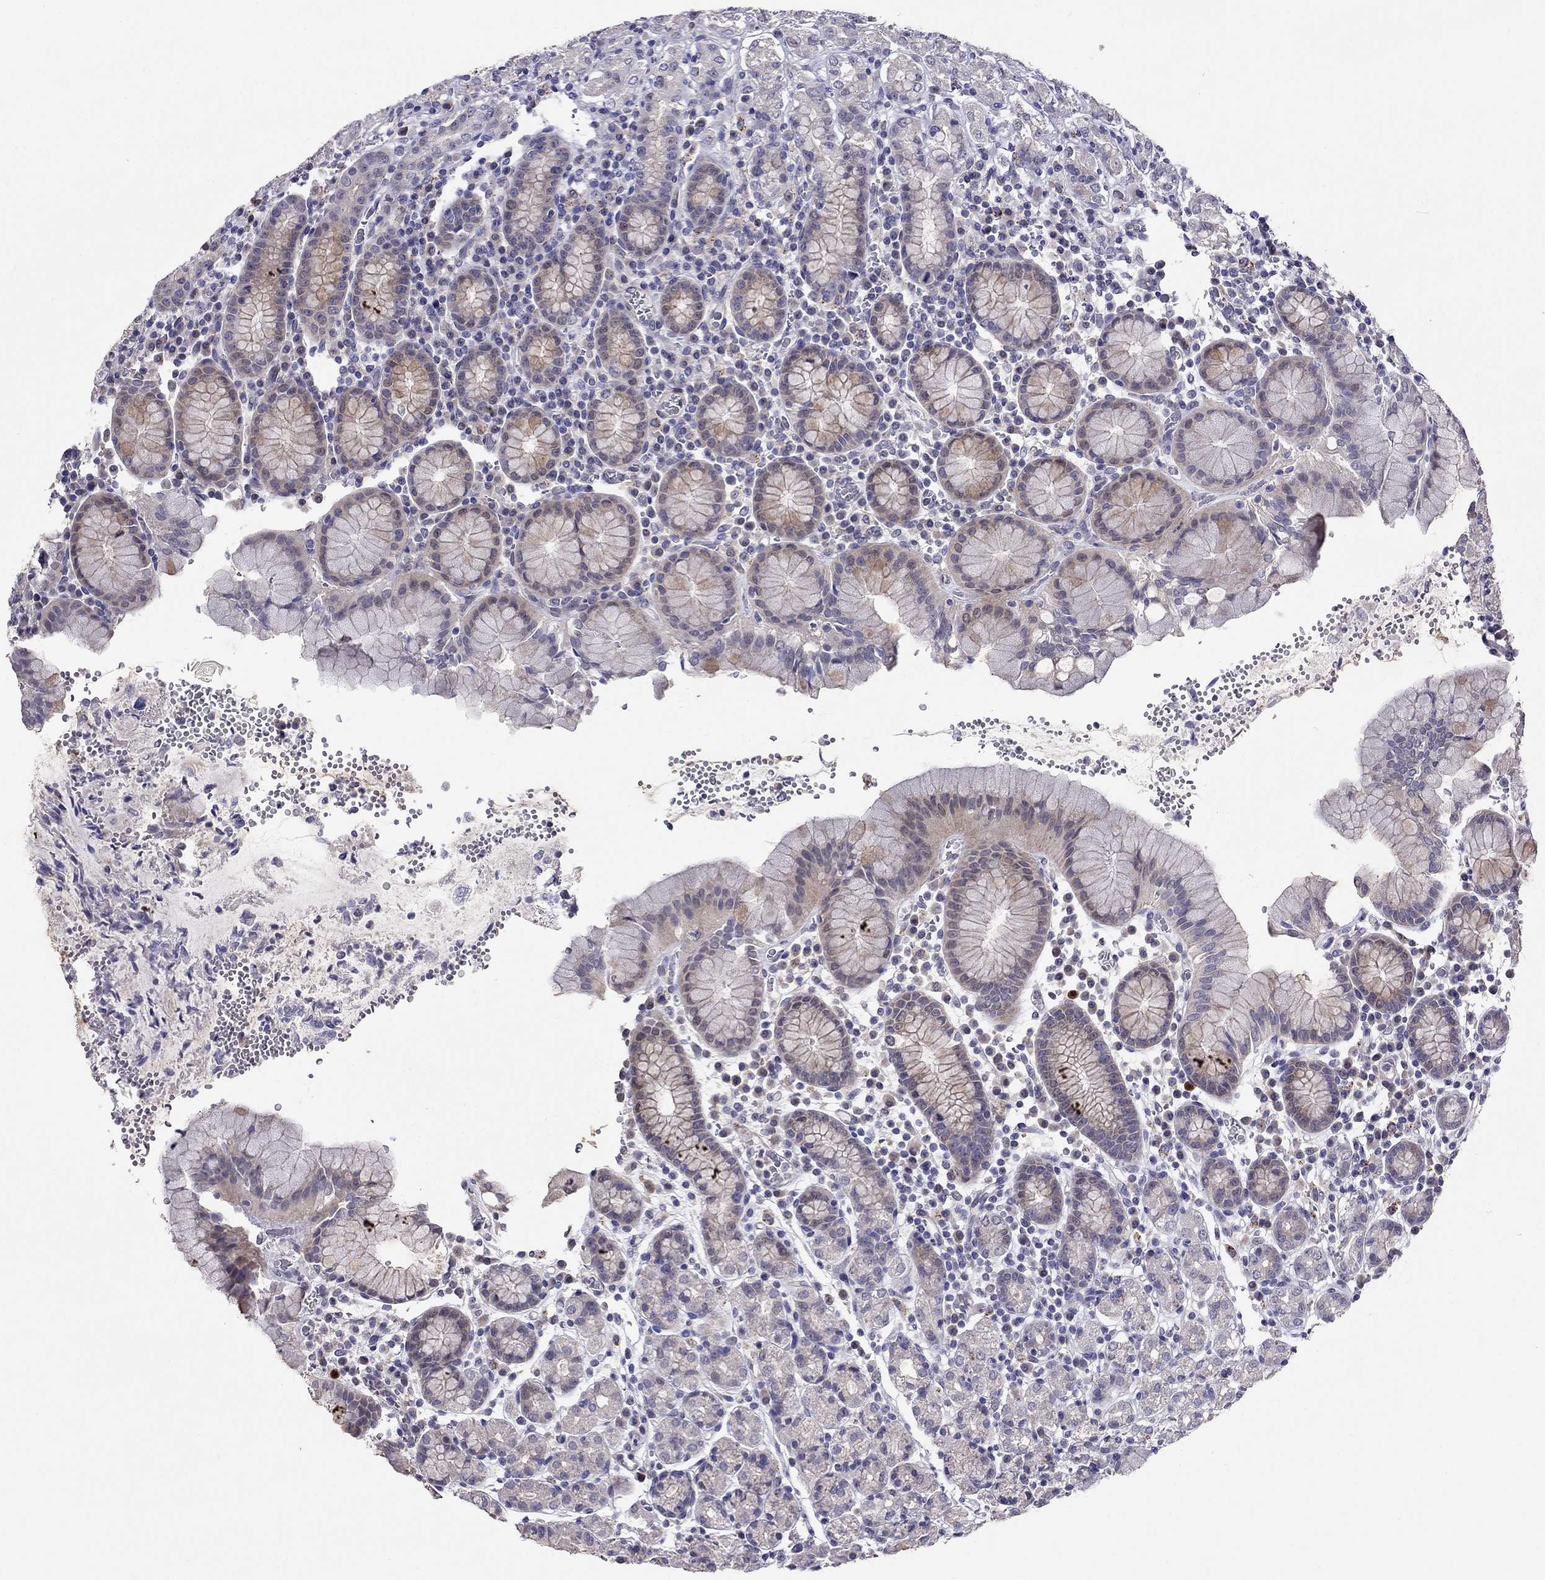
{"staining": {"intensity": "weak", "quantity": "<25%", "location": "cytoplasmic/membranous"}, "tissue": "stomach", "cell_type": "Glandular cells", "image_type": "normal", "snomed": [{"axis": "morphology", "description": "Normal tissue, NOS"}, {"axis": "topography", "description": "Stomach, upper"}, {"axis": "topography", "description": "Stomach"}], "caption": "Immunohistochemistry of benign stomach displays no expression in glandular cells.", "gene": "MAGEB4", "patient": {"sex": "male", "age": 62}}